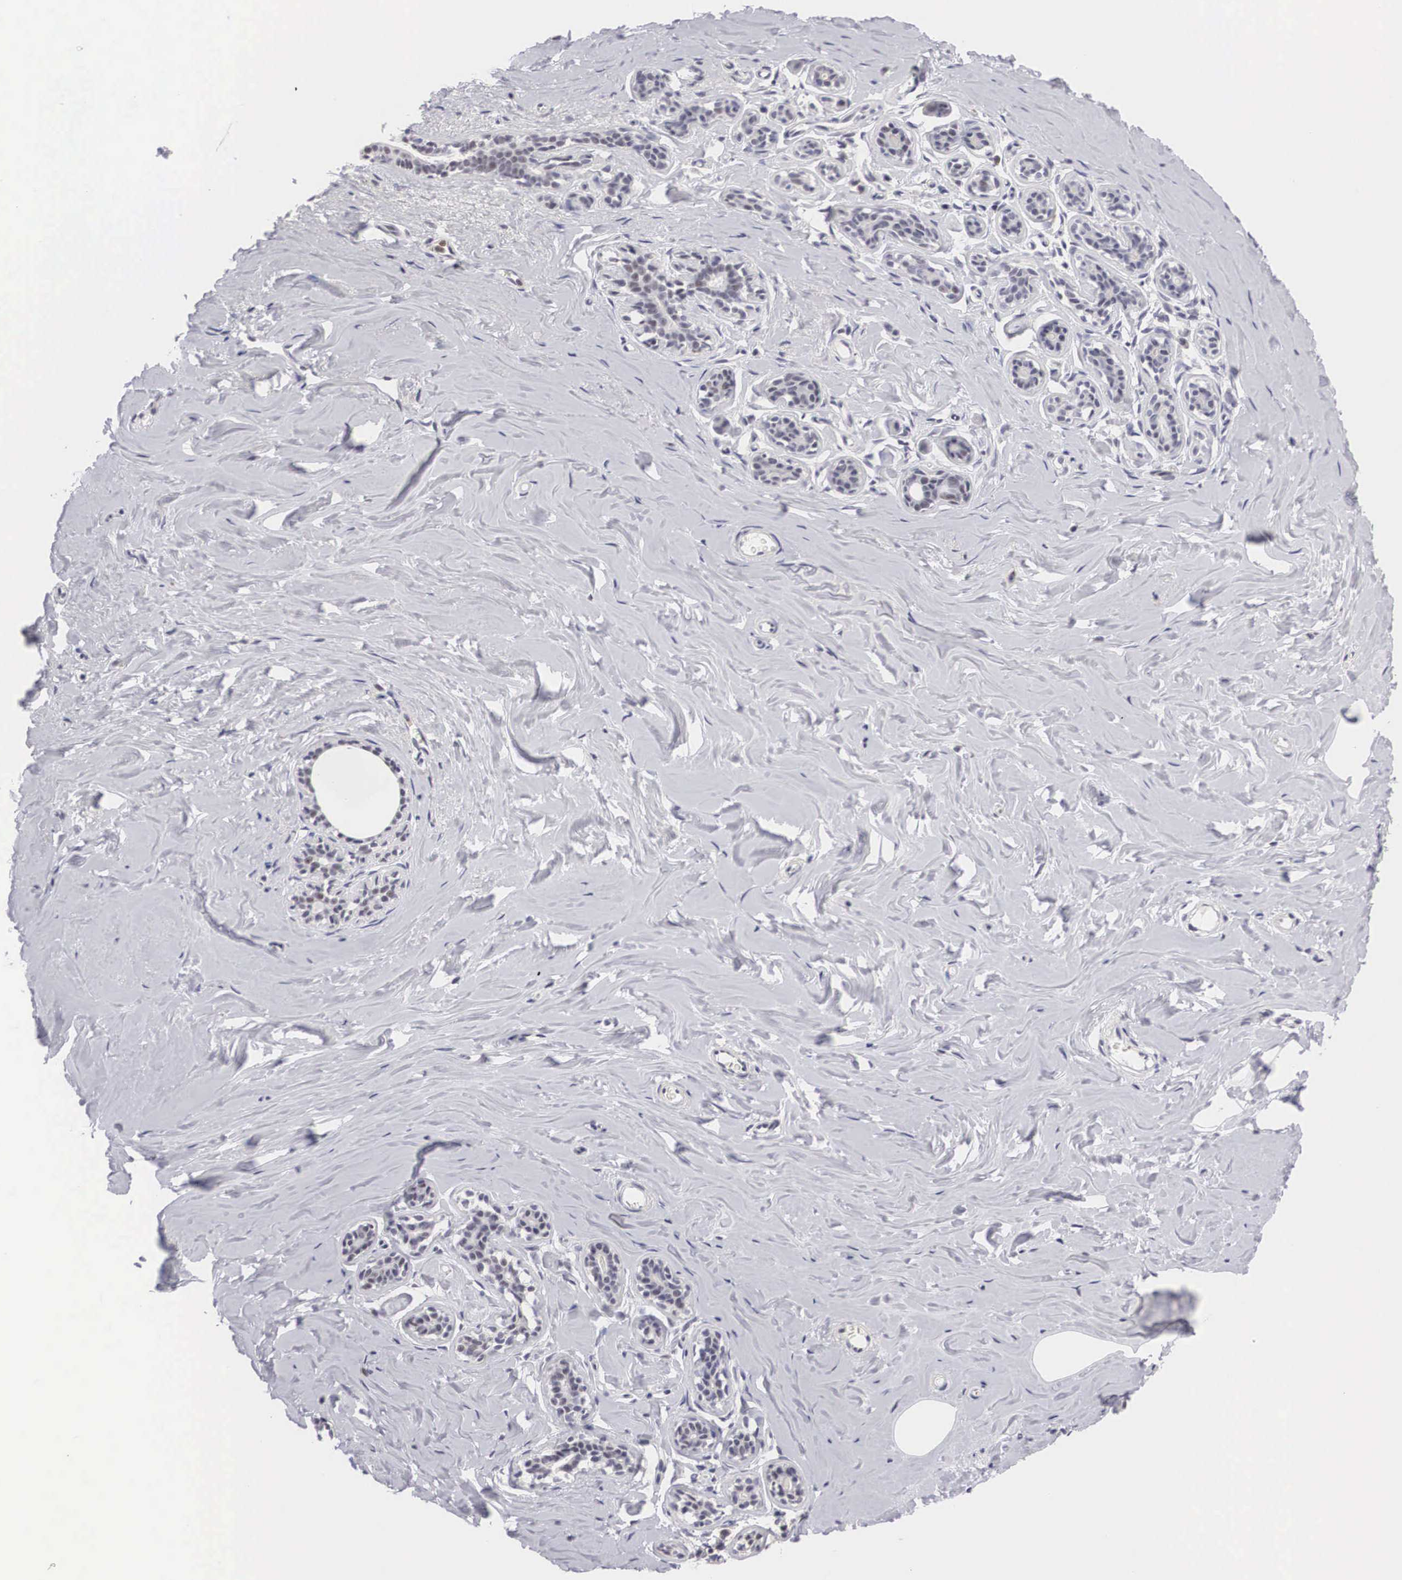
{"staining": {"intensity": "negative", "quantity": "none", "location": "none"}, "tissue": "breast", "cell_type": "Adipocytes", "image_type": "normal", "snomed": [{"axis": "morphology", "description": "Normal tissue, NOS"}, {"axis": "topography", "description": "Breast"}], "caption": "Breast stained for a protein using immunohistochemistry (IHC) exhibits no staining adipocytes.", "gene": "FAM47A", "patient": {"sex": "female", "age": 45}}